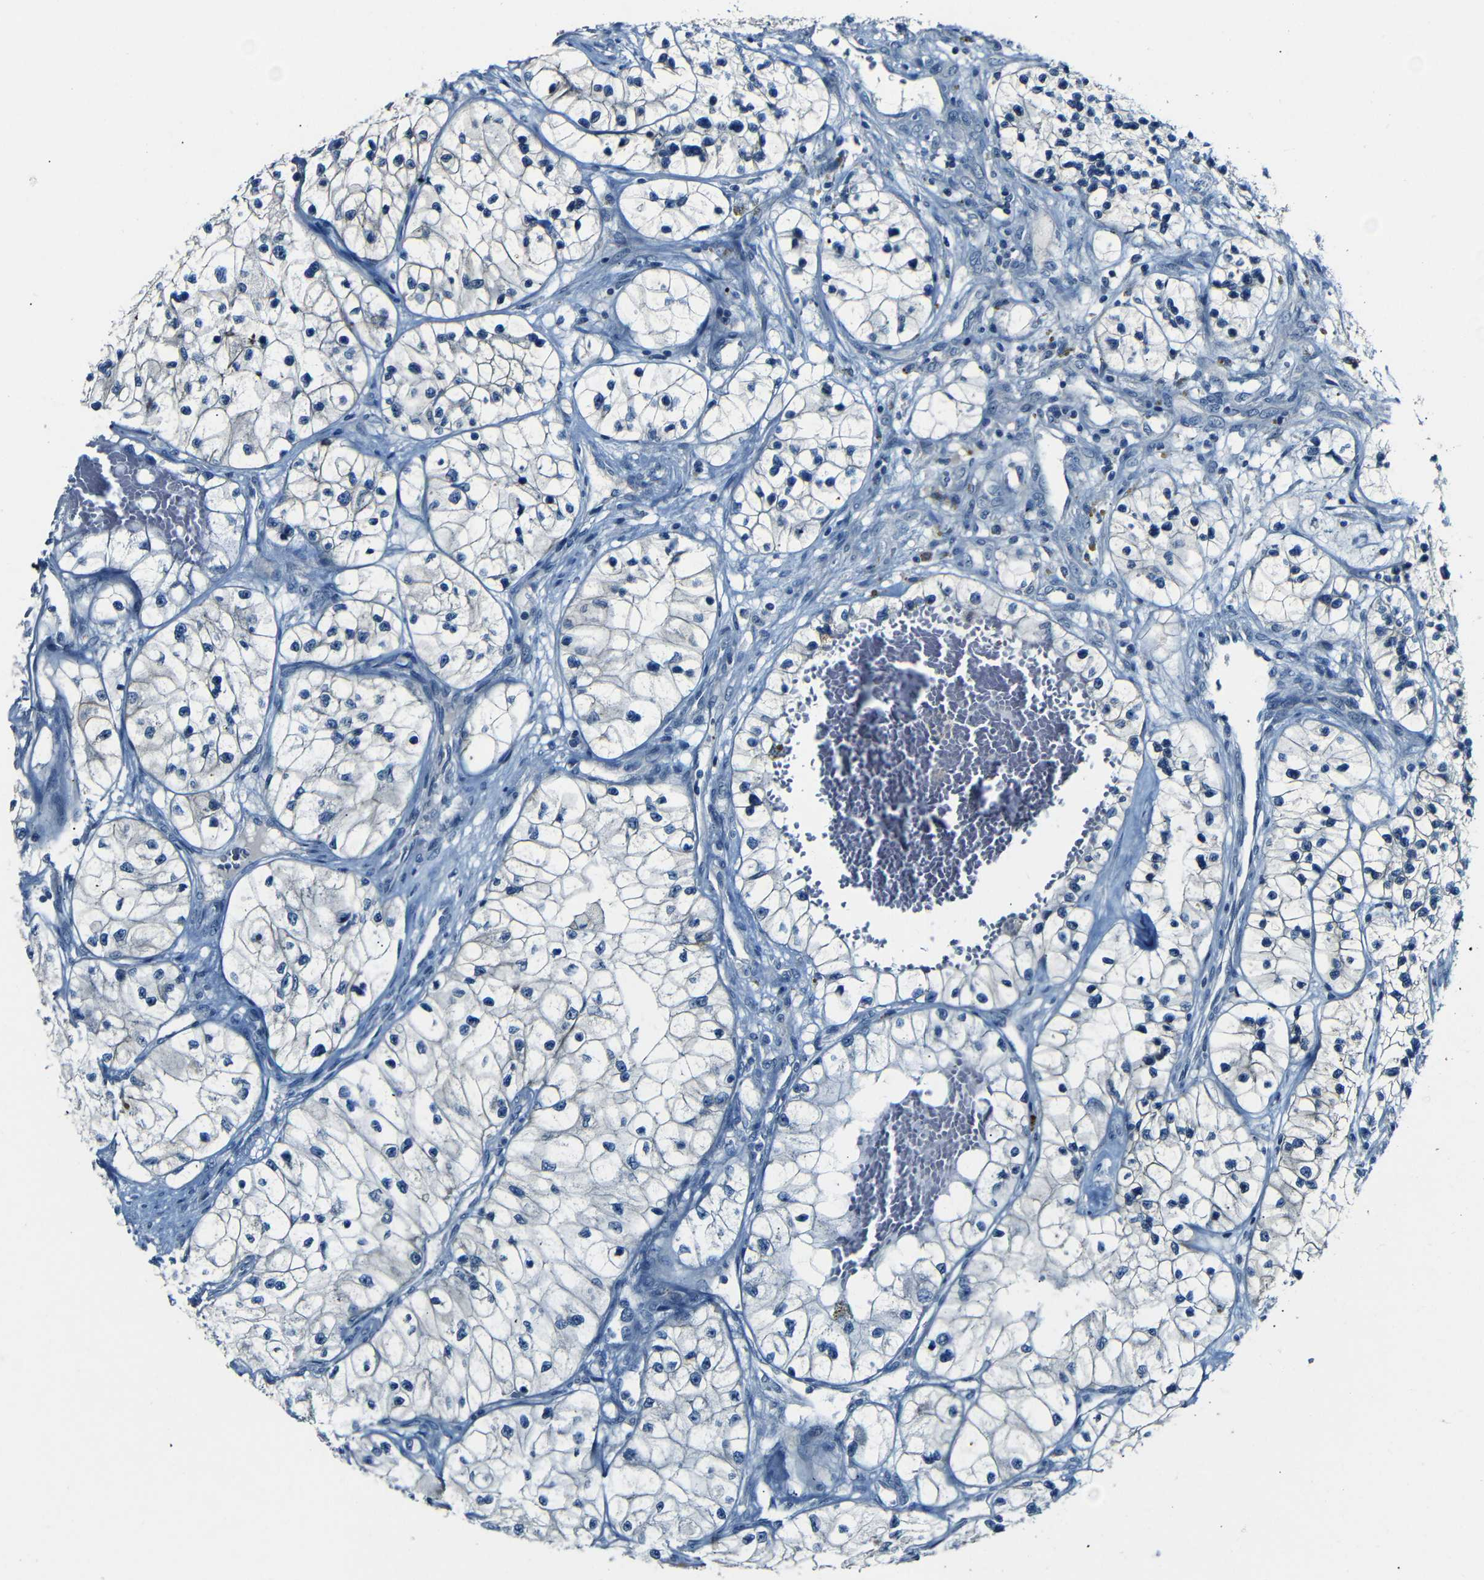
{"staining": {"intensity": "negative", "quantity": "none", "location": "none"}, "tissue": "renal cancer", "cell_type": "Tumor cells", "image_type": "cancer", "snomed": [{"axis": "morphology", "description": "Adenocarcinoma, NOS"}, {"axis": "topography", "description": "Kidney"}], "caption": "Immunohistochemistry of renal cancer demonstrates no expression in tumor cells.", "gene": "ANK3", "patient": {"sex": "female", "age": 57}}